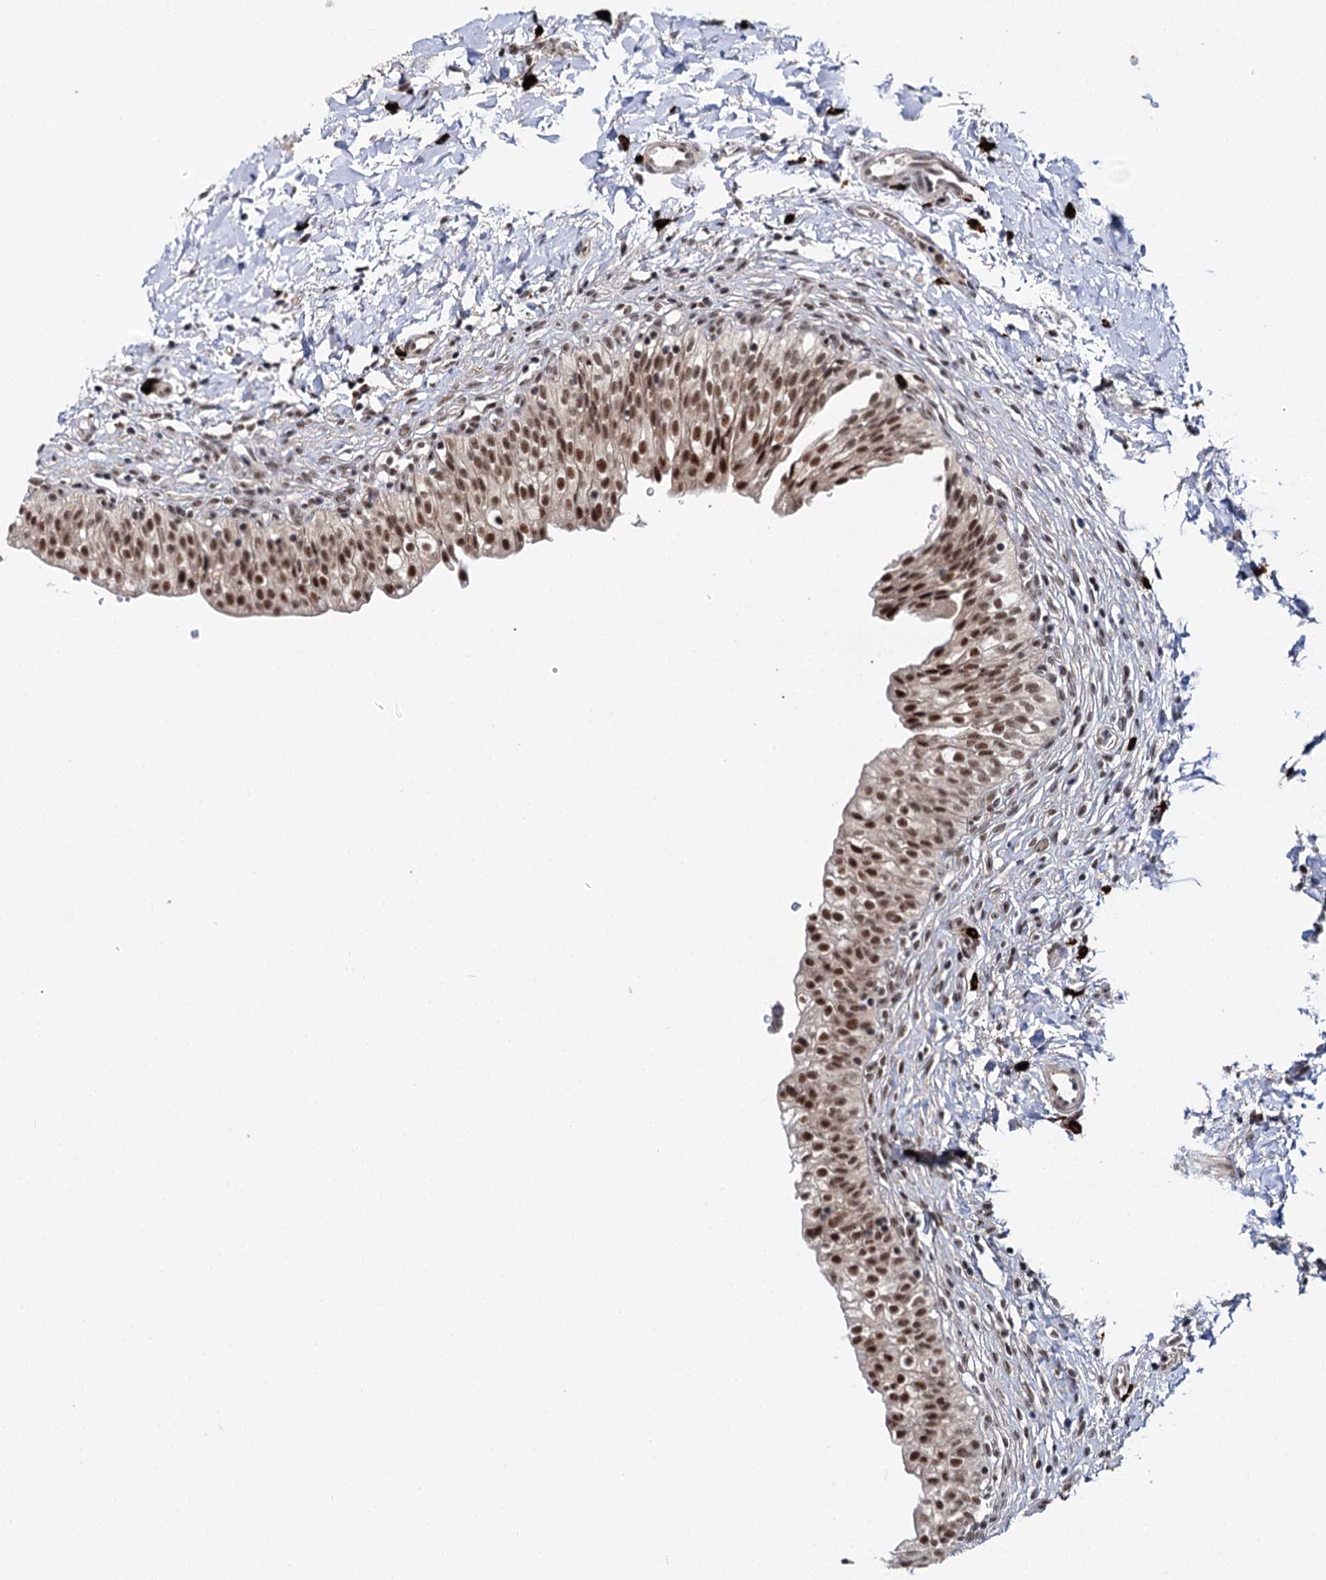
{"staining": {"intensity": "strong", "quantity": ">75%", "location": "nuclear"}, "tissue": "urinary bladder", "cell_type": "Urothelial cells", "image_type": "normal", "snomed": [{"axis": "morphology", "description": "Normal tissue, NOS"}, {"axis": "topography", "description": "Urinary bladder"}], "caption": "High-power microscopy captured an immunohistochemistry (IHC) photomicrograph of normal urinary bladder, revealing strong nuclear positivity in about >75% of urothelial cells.", "gene": "BUD13", "patient": {"sex": "male", "age": 55}}